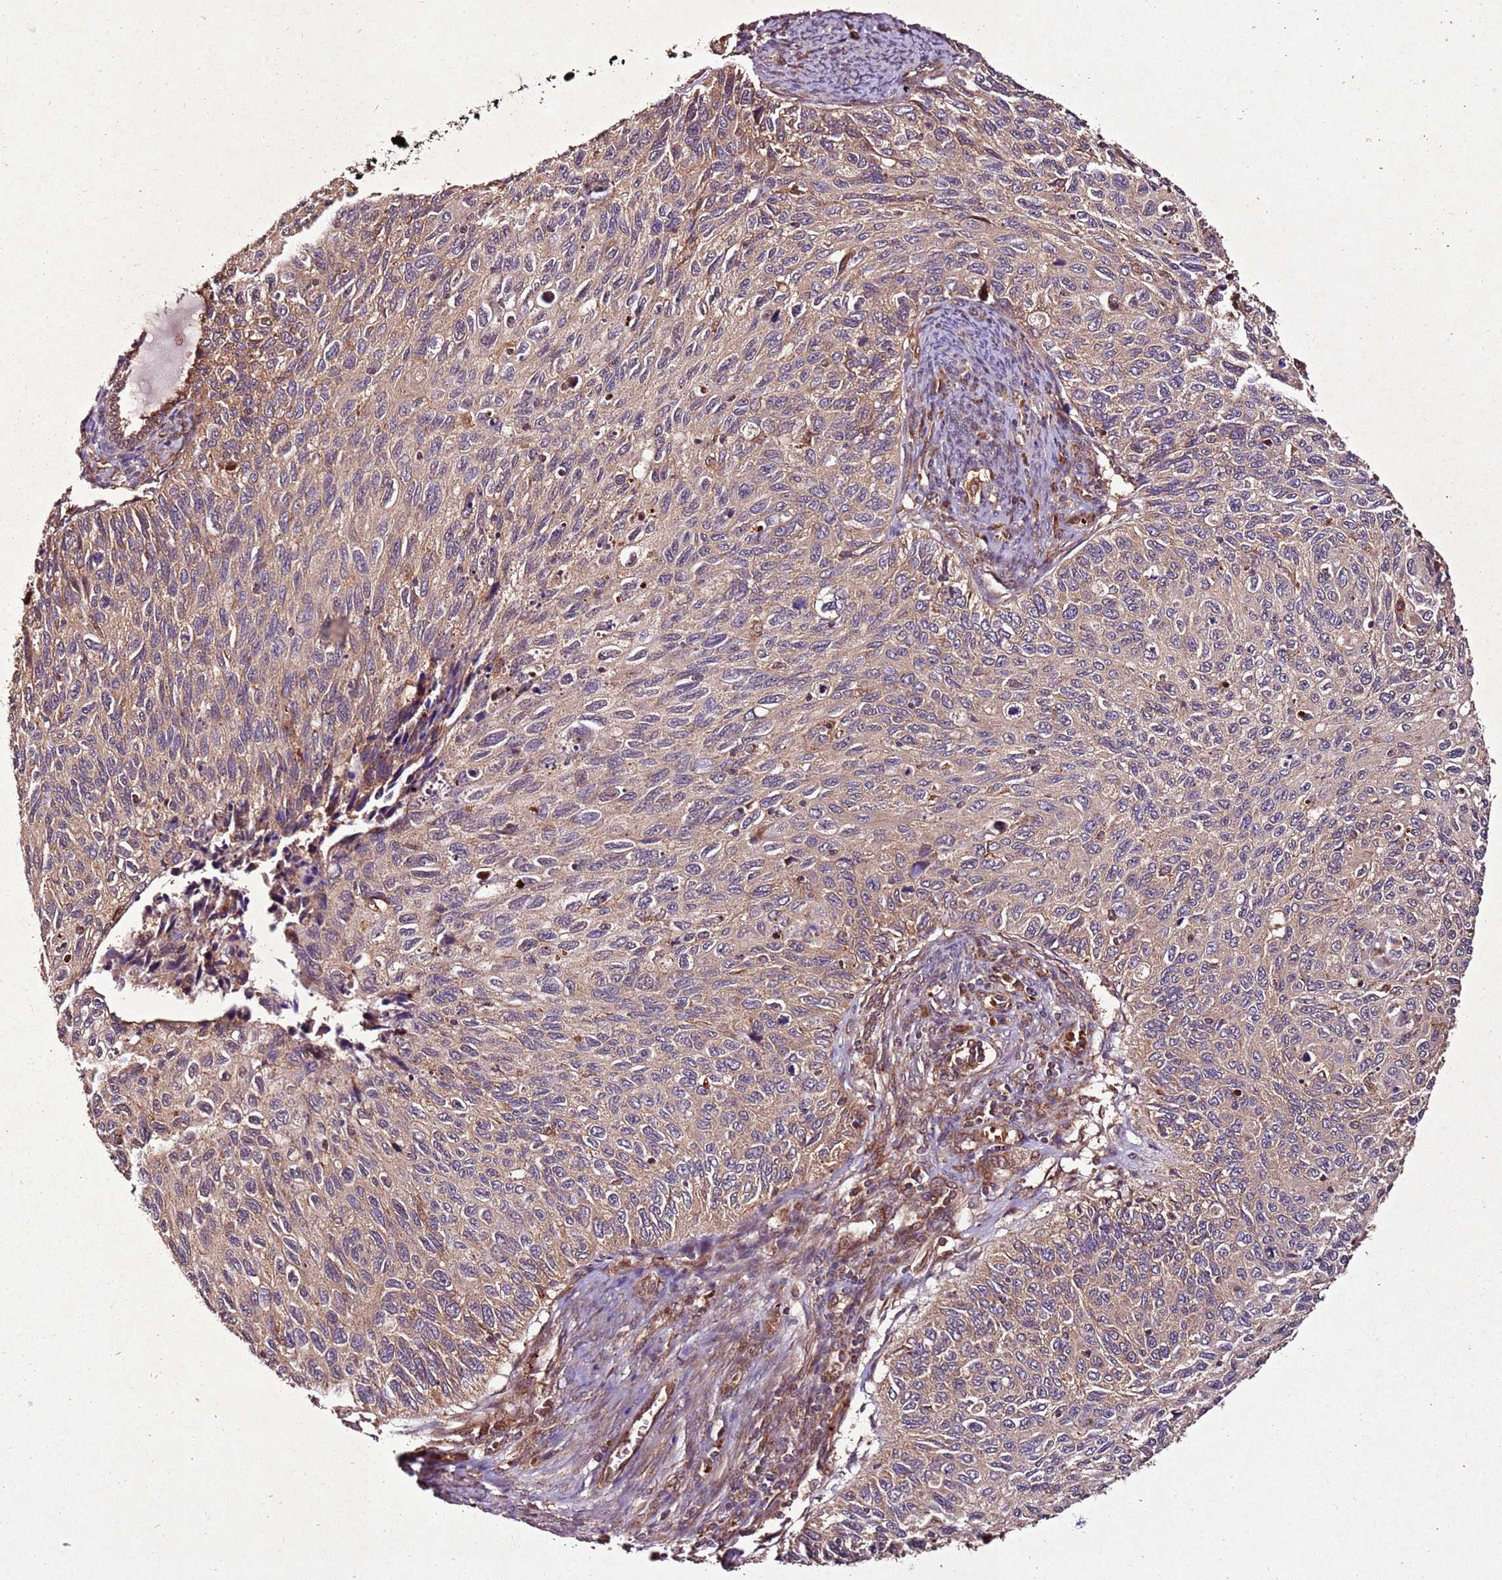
{"staining": {"intensity": "weak", "quantity": ">75%", "location": "nuclear"}, "tissue": "cervical cancer", "cell_type": "Tumor cells", "image_type": "cancer", "snomed": [{"axis": "morphology", "description": "Squamous cell carcinoma, NOS"}, {"axis": "topography", "description": "Cervix"}], "caption": "Tumor cells display weak nuclear positivity in about >75% of cells in cervical squamous cell carcinoma. Using DAB (brown) and hematoxylin (blue) stains, captured at high magnification using brightfield microscopy.", "gene": "PTMA", "patient": {"sex": "female", "age": 70}}